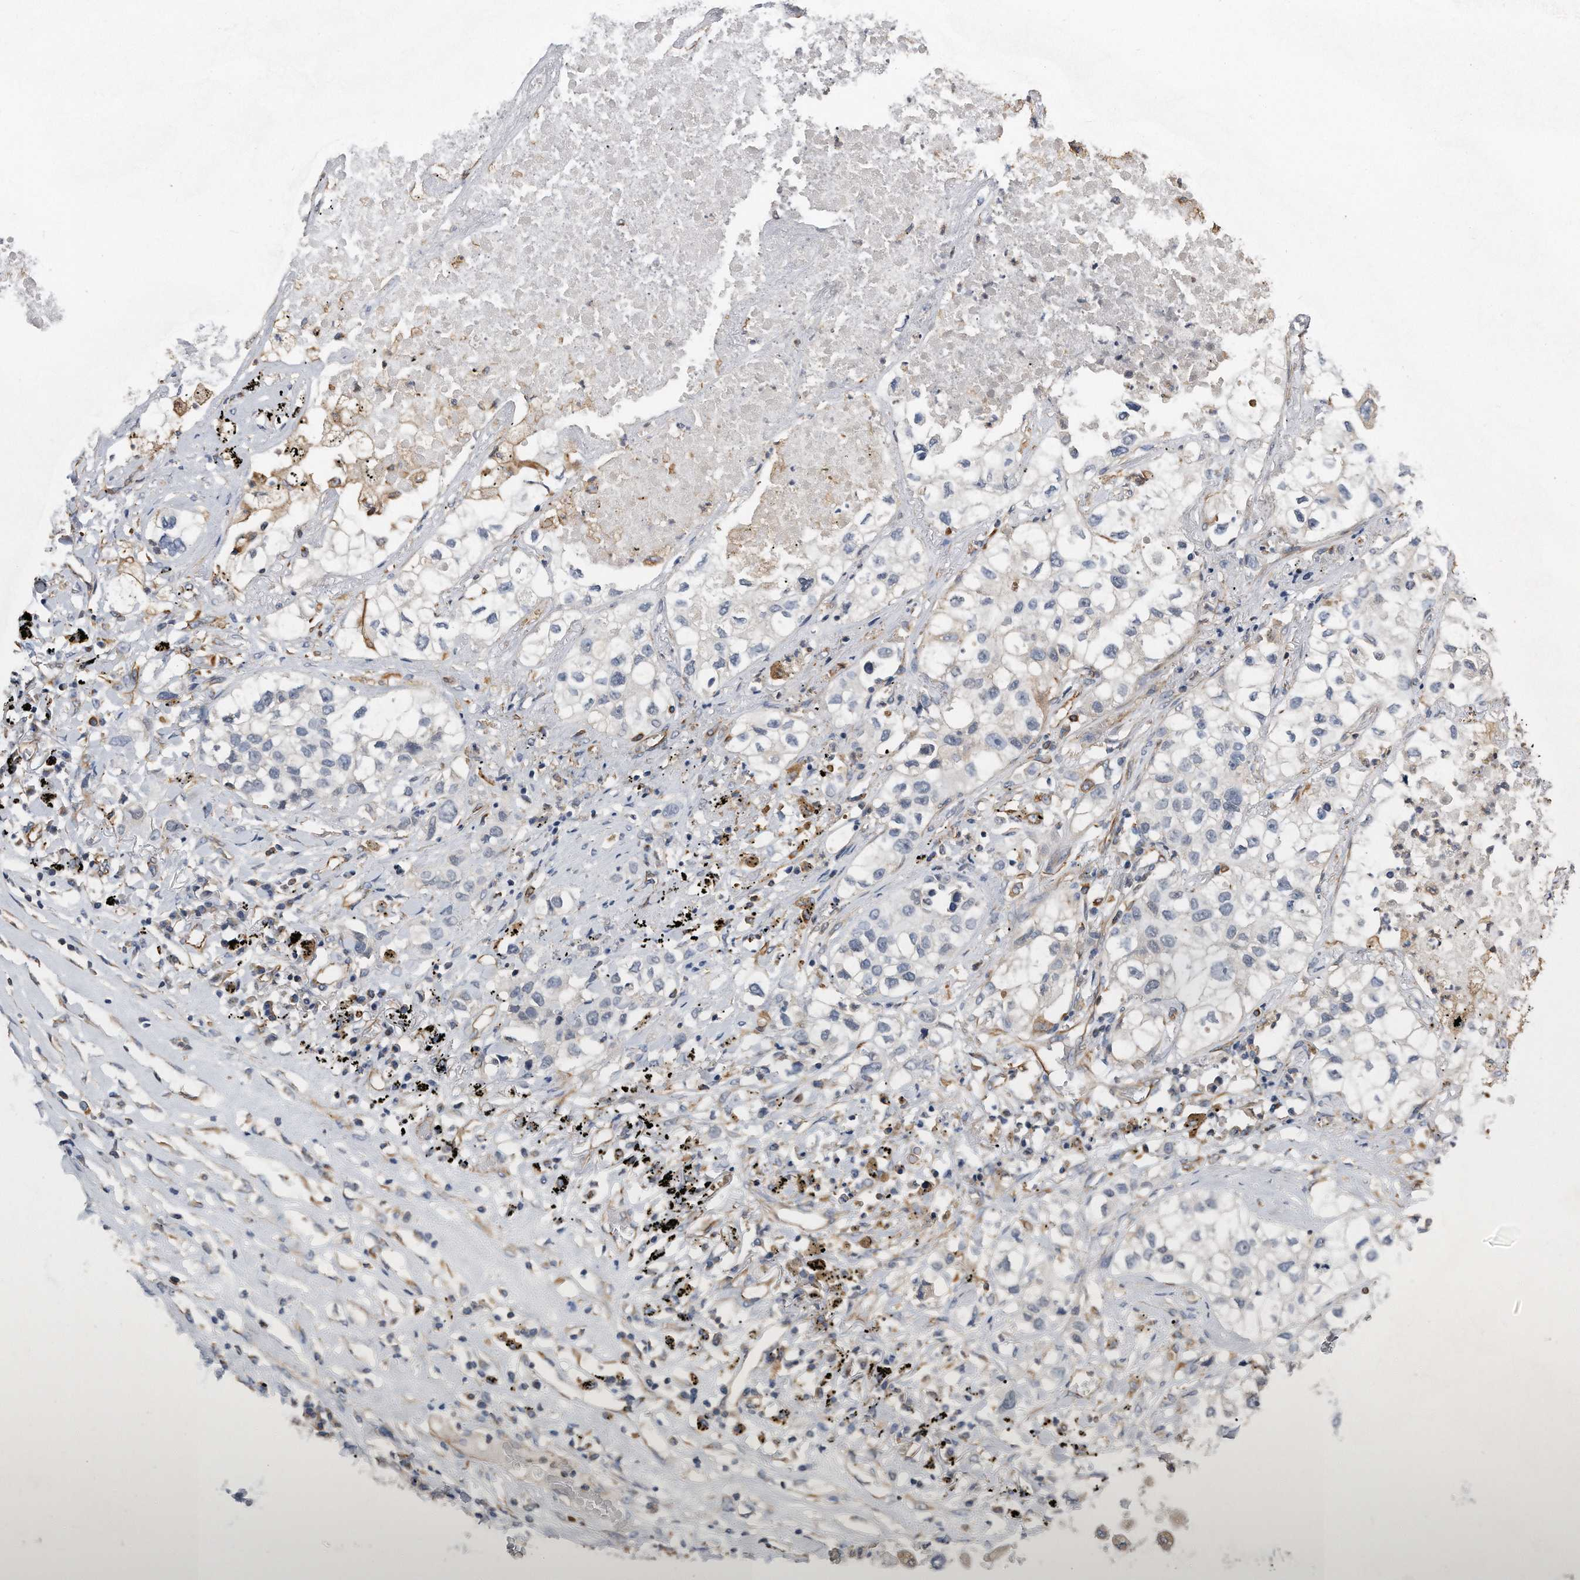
{"staining": {"intensity": "negative", "quantity": "none", "location": "none"}, "tissue": "lung cancer", "cell_type": "Tumor cells", "image_type": "cancer", "snomed": [{"axis": "morphology", "description": "Adenocarcinoma, NOS"}, {"axis": "topography", "description": "Lung"}], "caption": "Photomicrograph shows no significant protein staining in tumor cells of lung cancer (adenocarcinoma).", "gene": "GPC1", "patient": {"sex": "male", "age": 63}}